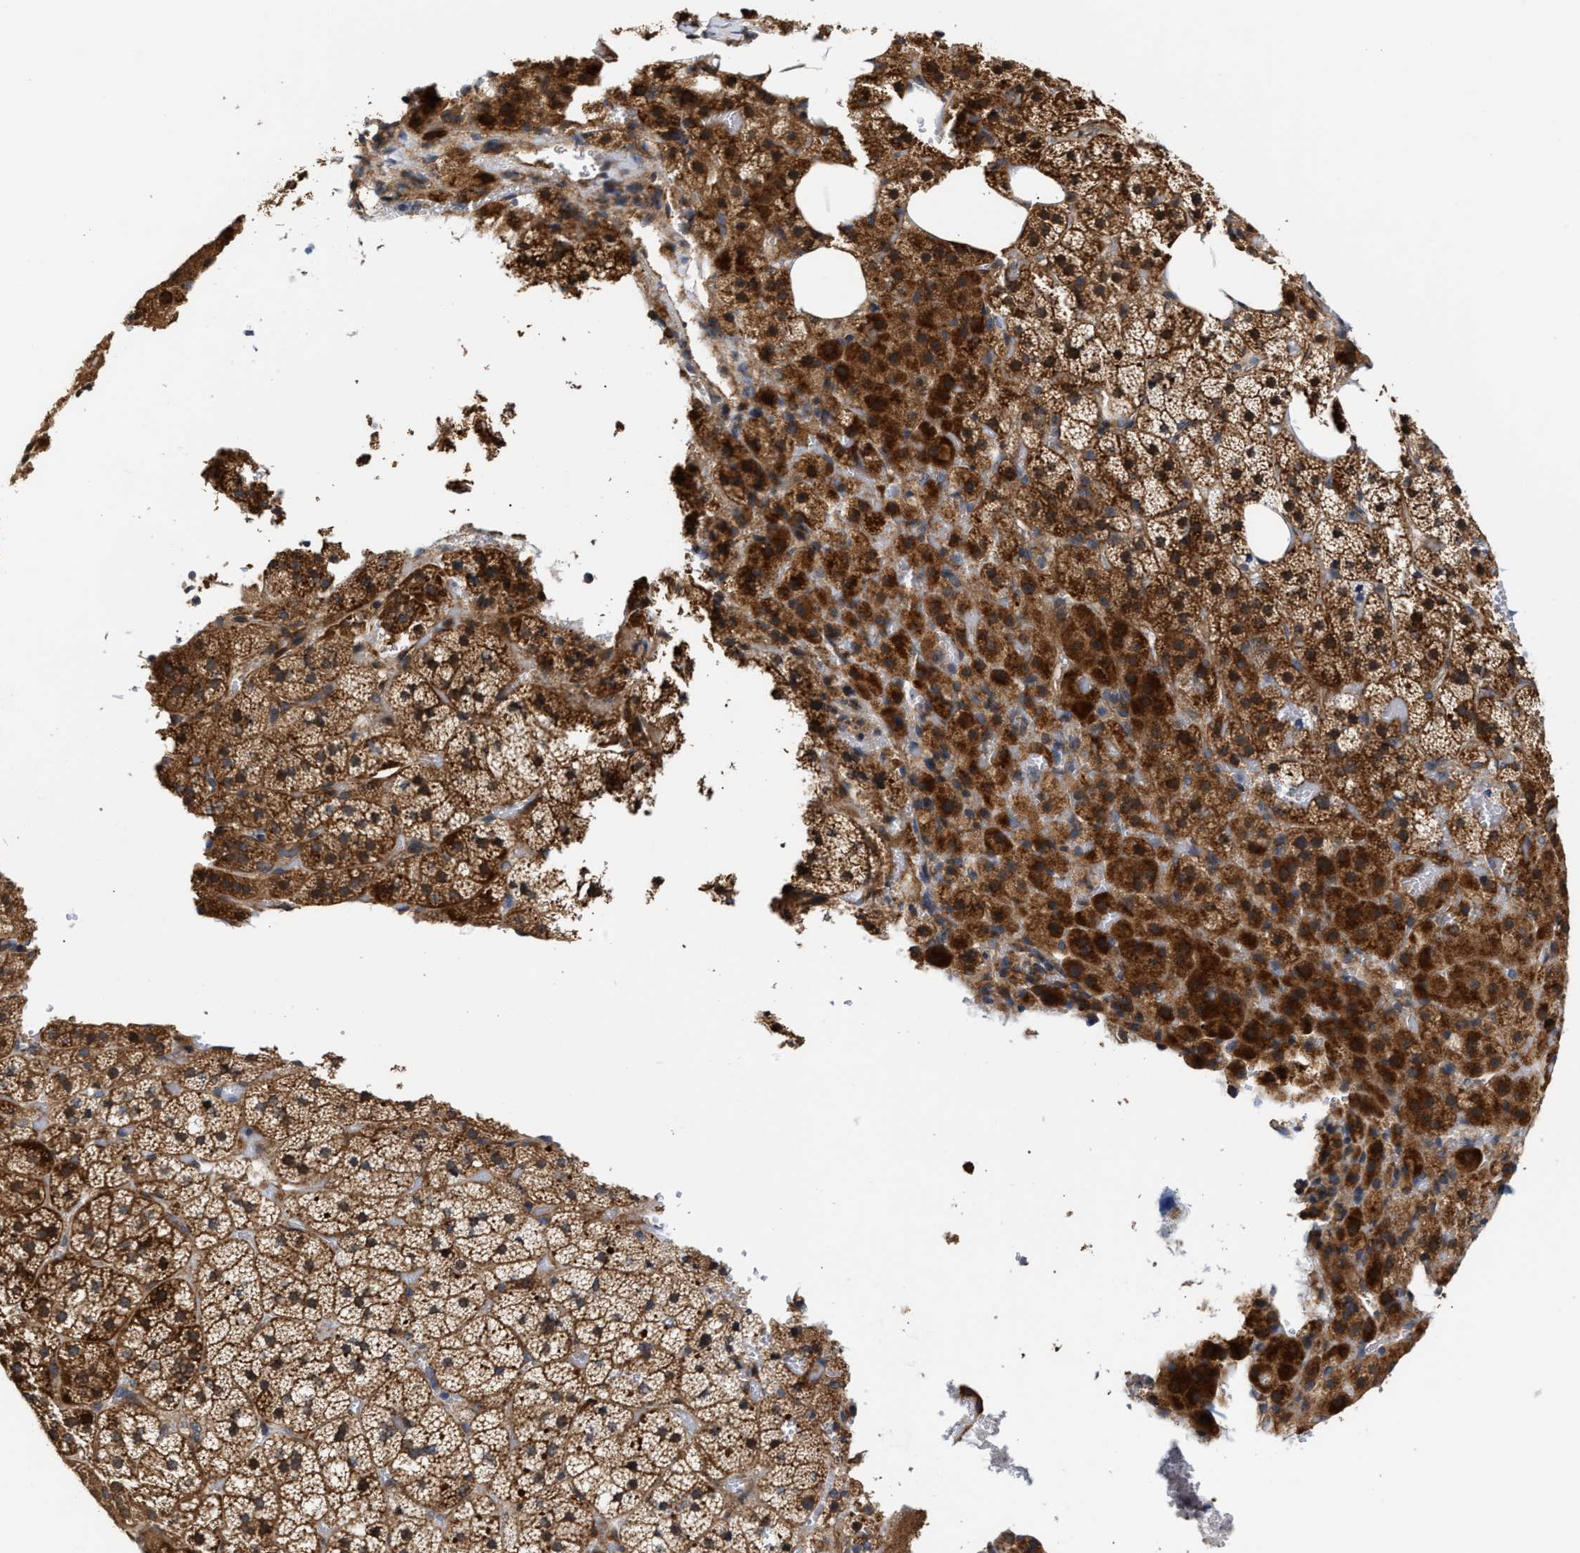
{"staining": {"intensity": "strong", "quantity": ">75%", "location": "cytoplasmic/membranous"}, "tissue": "adrenal gland", "cell_type": "Glandular cells", "image_type": "normal", "snomed": [{"axis": "morphology", "description": "Normal tissue, NOS"}, {"axis": "topography", "description": "Adrenal gland"}], "caption": "This micrograph demonstrates immunohistochemistry staining of benign human adrenal gland, with high strong cytoplasmic/membranous staining in approximately >75% of glandular cells.", "gene": "CLIP2", "patient": {"sex": "female", "age": 59}}